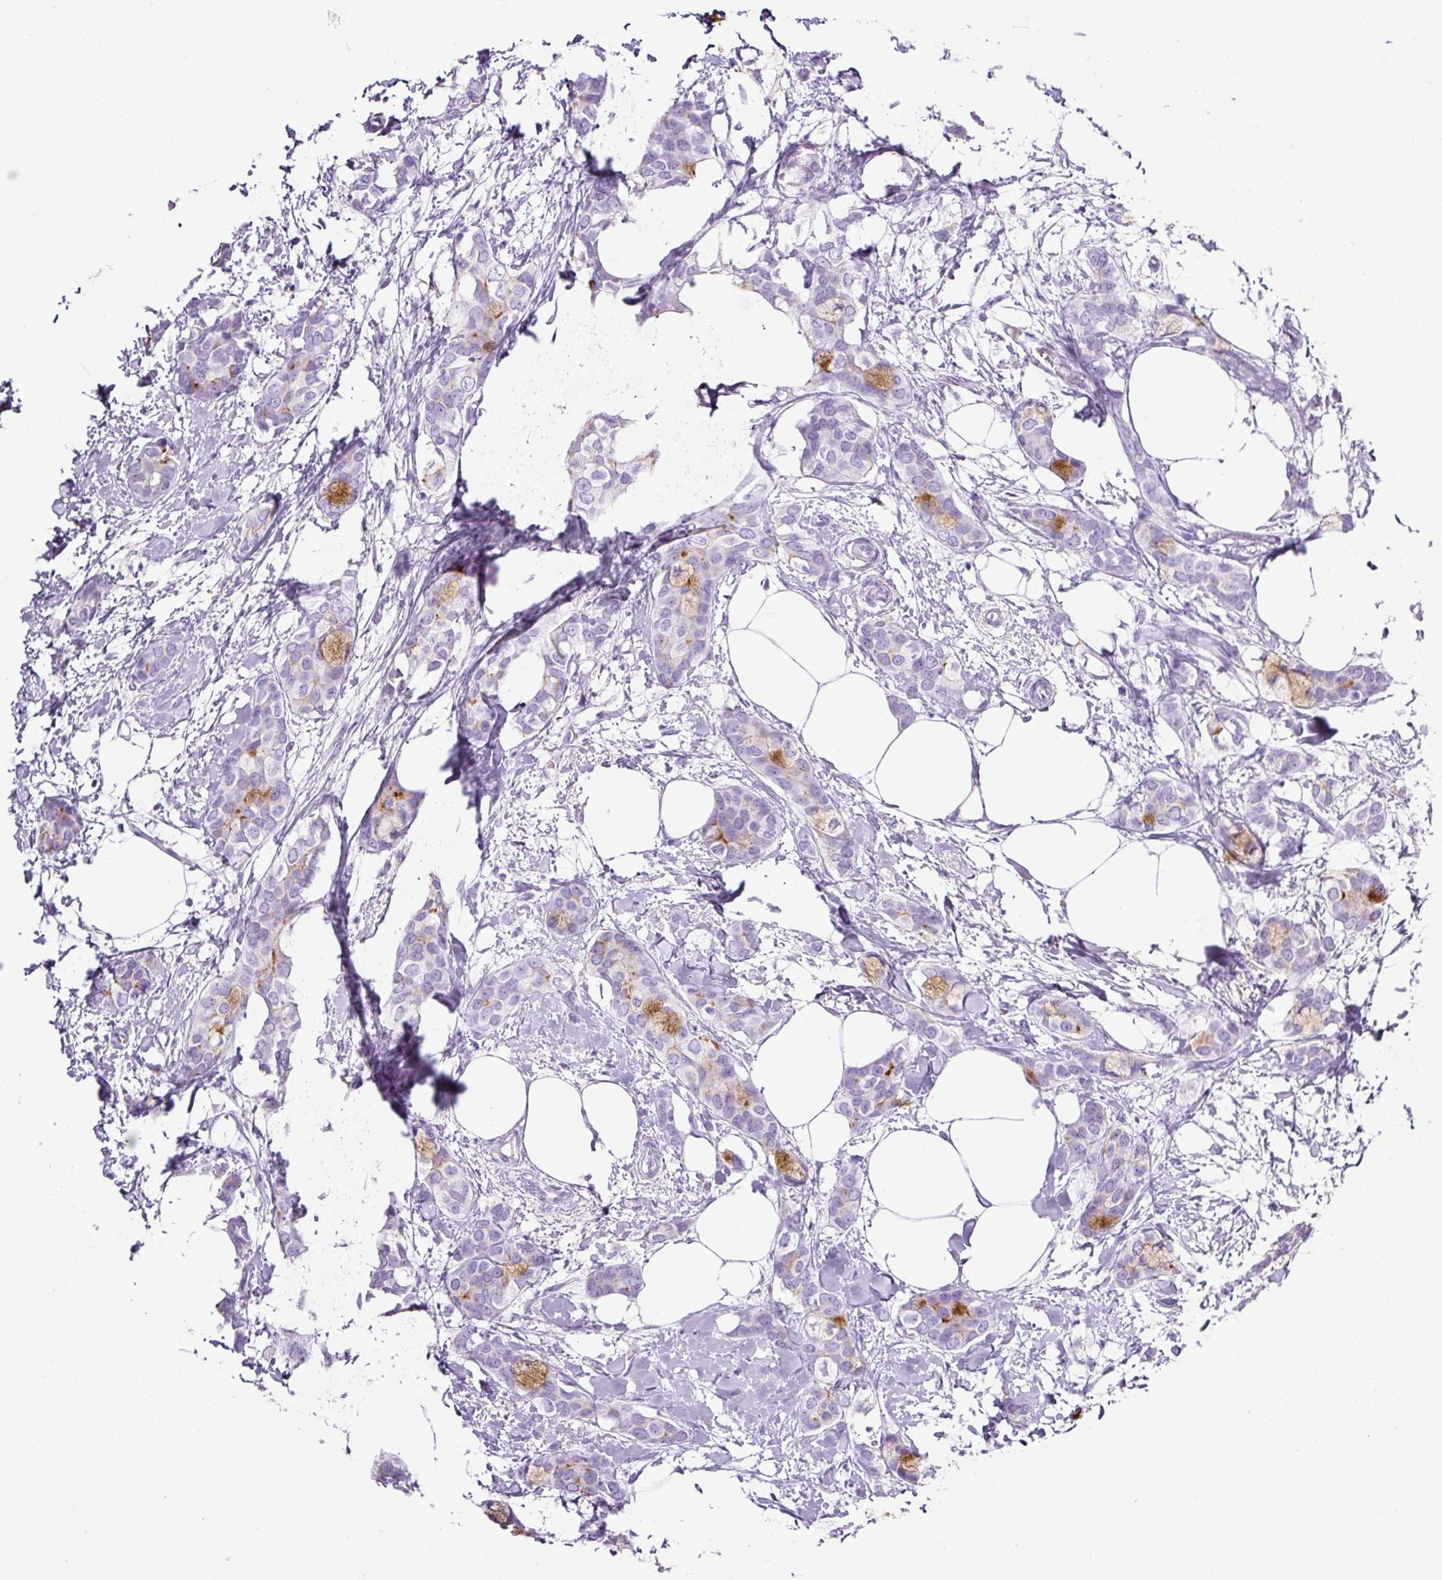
{"staining": {"intensity": "moderate", "quantity": "<25%", "location": "cytoplasmic/membranous"}, "tissue": "breast cancer", "cell_type": "Tumor cells", "image_type": "cancer", "snomed": [{"axis": "morphology", "description": "Duct carcinoma"}, {"axis": "topography", "description": "Breast"}], "caption": "Human intraductal carcinoma (breast) stained with a brown dye displays moderate cytoplasmic/membranous positive expression in approximately <25% of tumor cells.", "gene": "TMEM200B", "patient": {"sex": "female", "age": 73}}